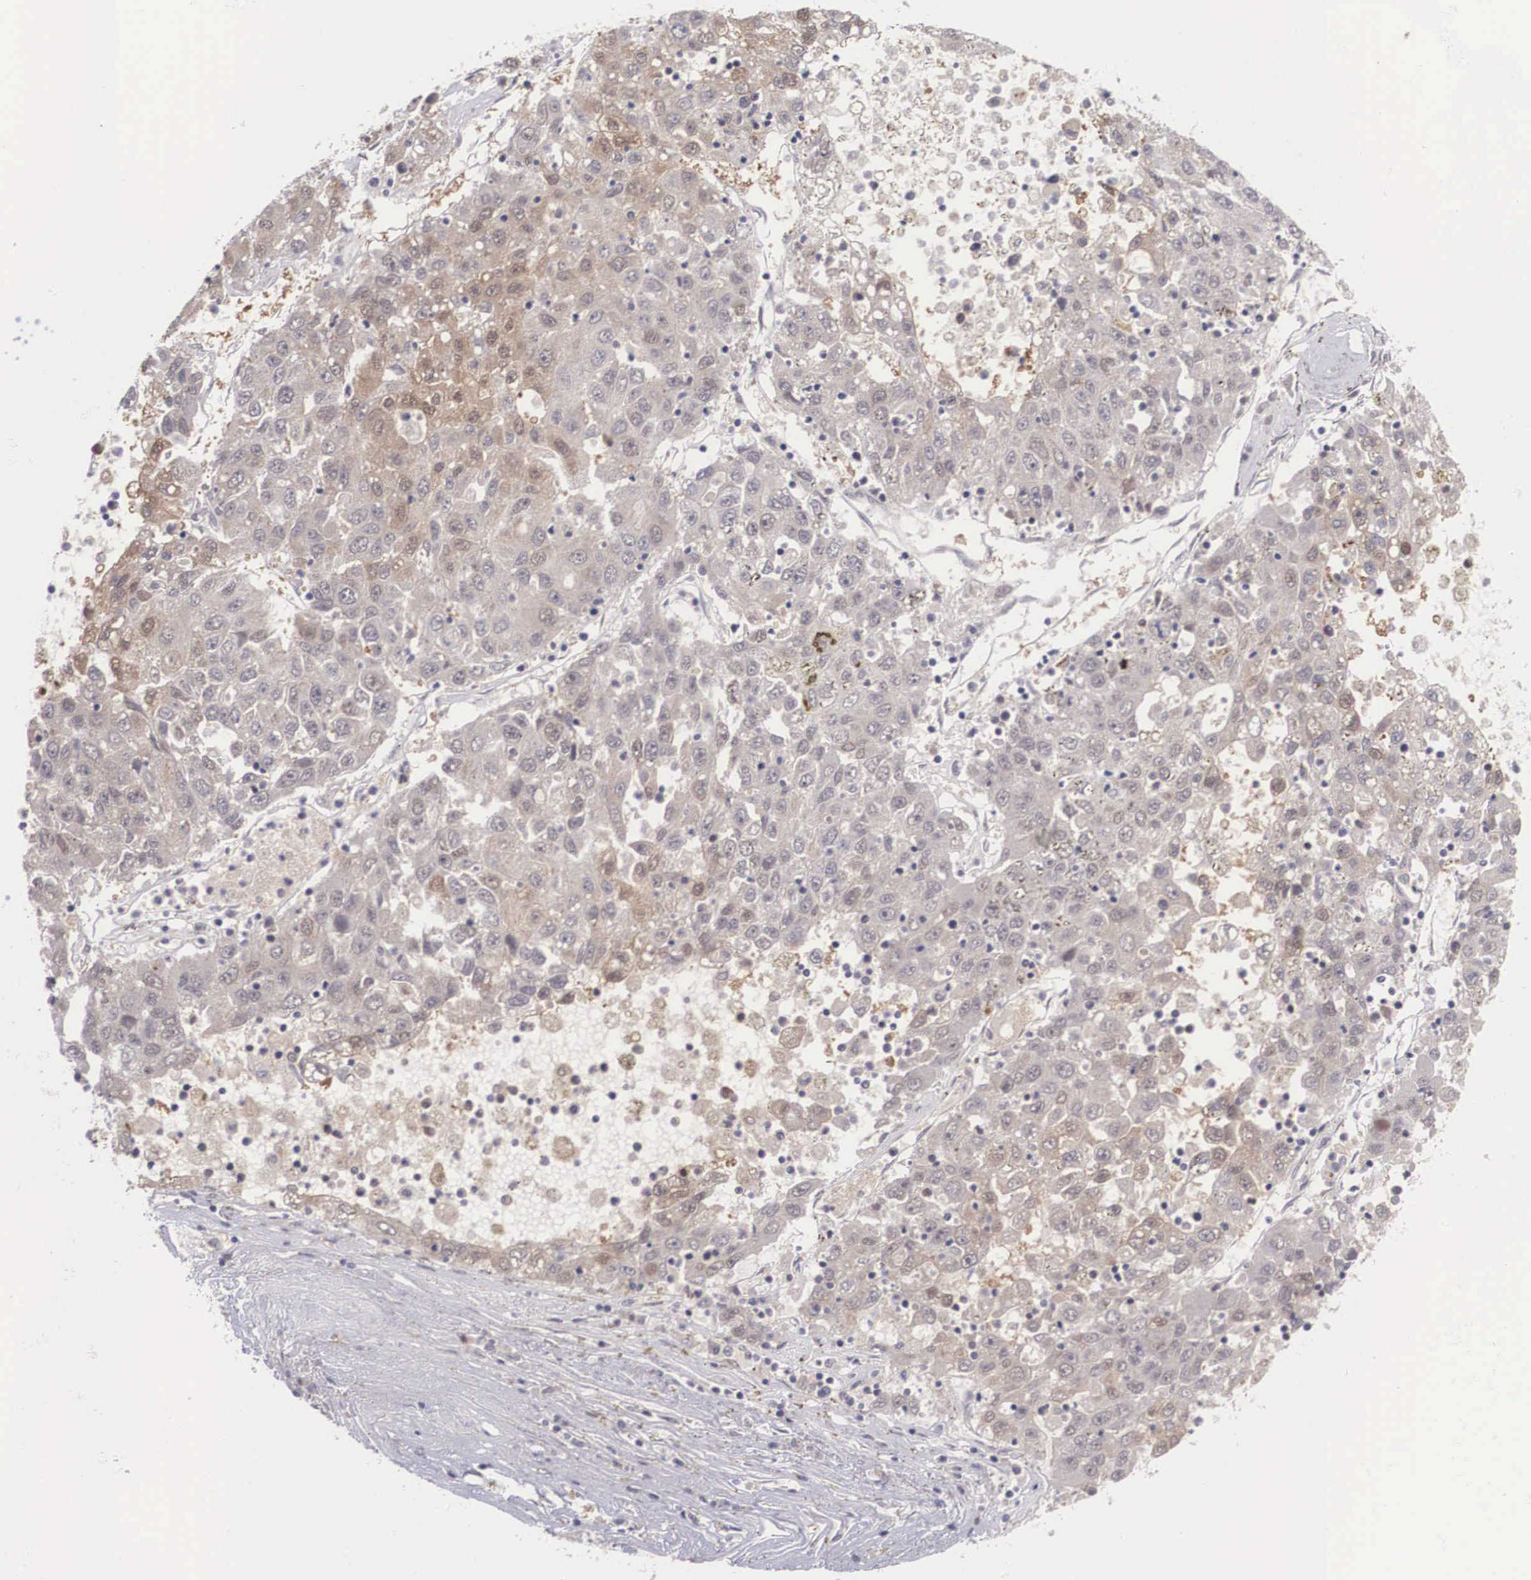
{"staining": {"intensity": "weak", "quantity": ">75%", "location": "cytoplasmic/membranous,nuclear"}, "tissue": "liver cancer", "cell_type": "Tumor cells", "image_type": "cancer", "snomed": [{"axis": "morphology", "description": "Carcinoma, Hepatocellular, NOS"}, {"axis": "topography", "description": "Liver"}], "caption": "Immunohistochemistry (DAB (3,3'-diaminobenzidine)) staining of liver hepatocellular carcinoma displays weak cytoplasmic/membranous and nuclear protein positivity in about >75% of tumor cells.", "gene": "NINL", "patient": {"sex": "male", "age": 49}}